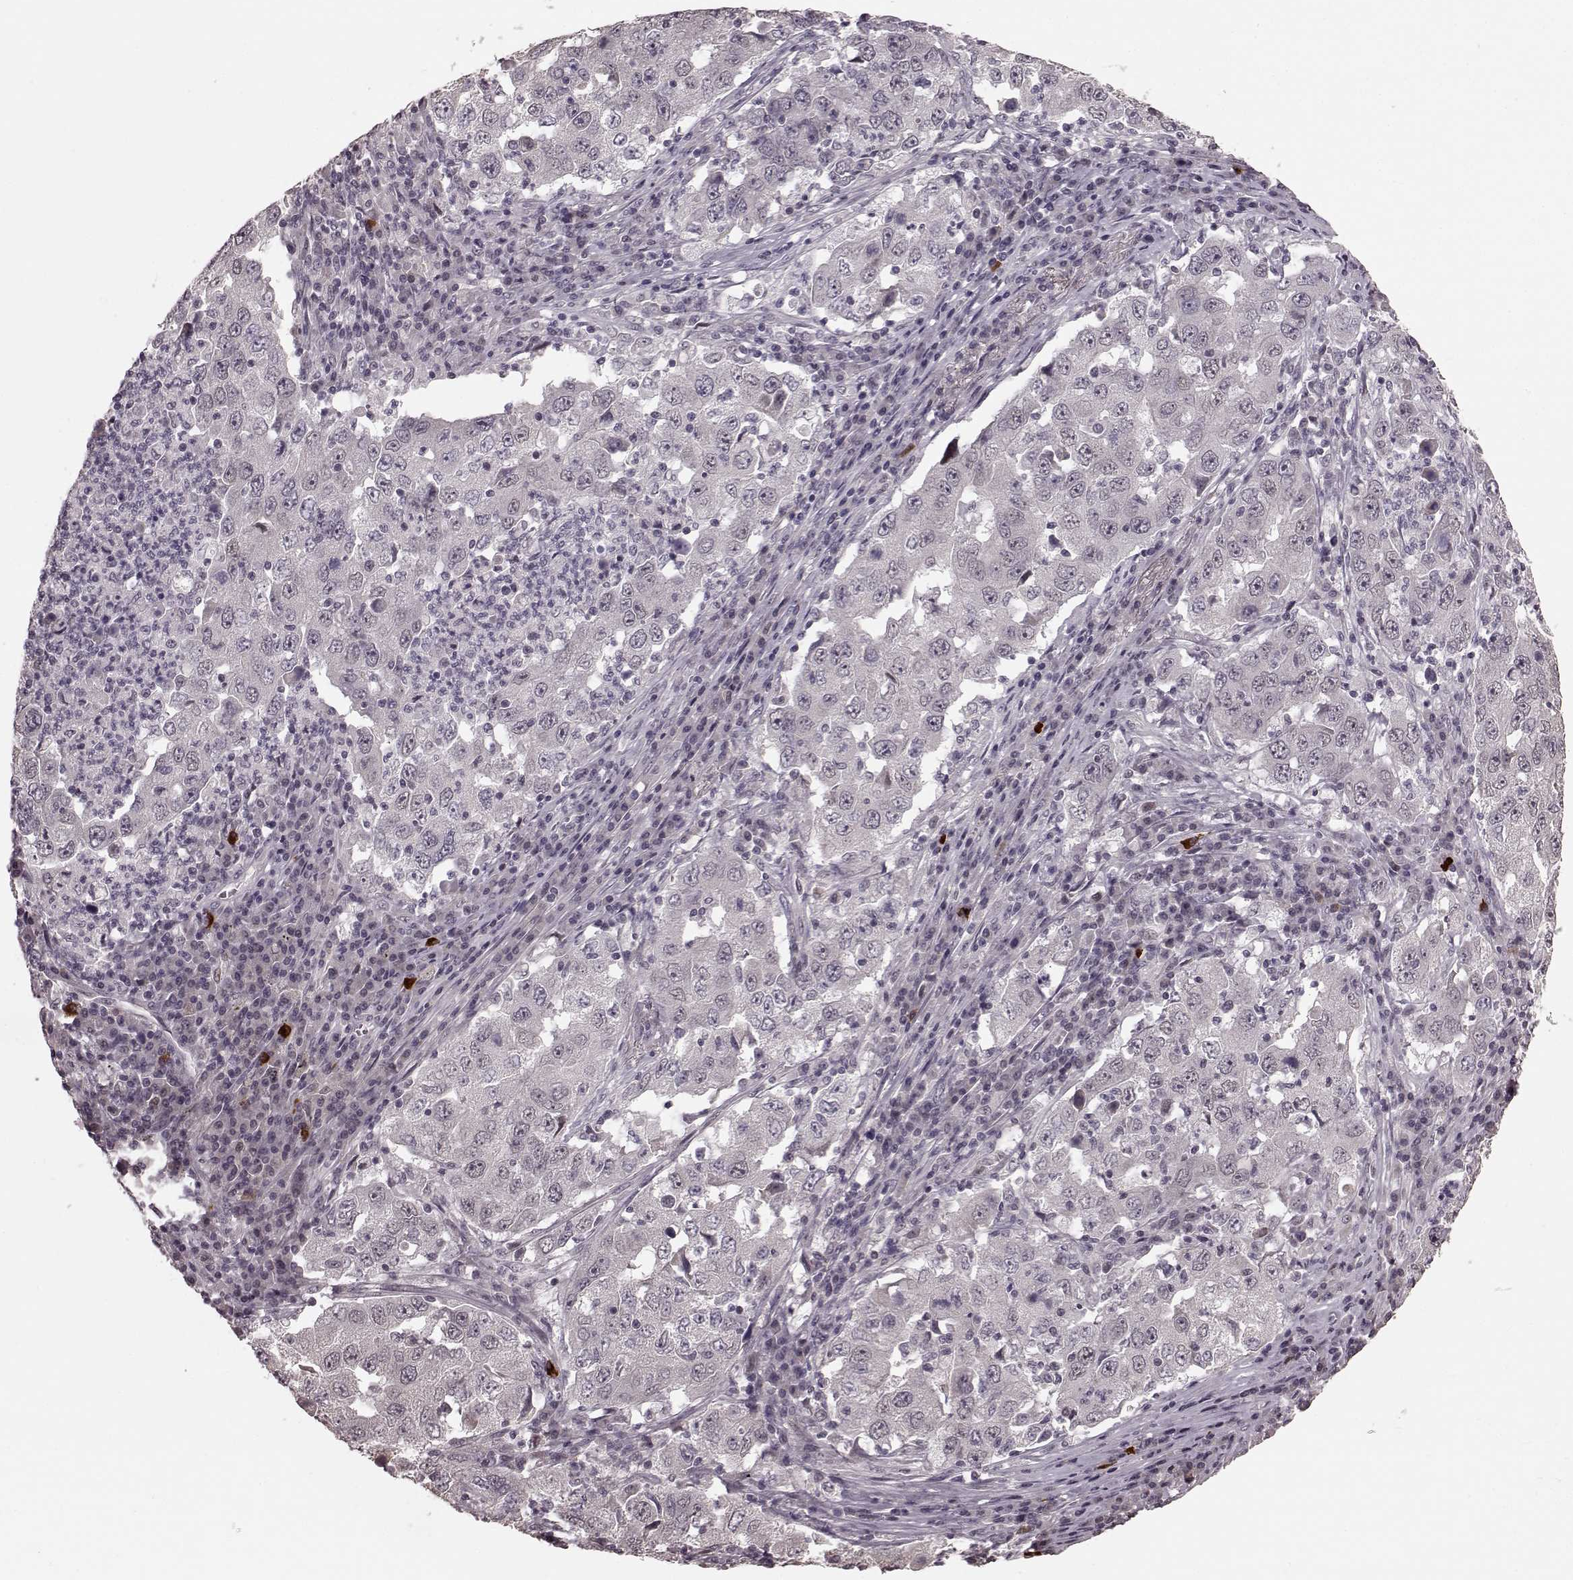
{"staining": {"intensity": "negative", "quantity": "none", "location": "none"}, "tissue": "lung cancer", "cell_type": "Tumor cells", "image_type": "cancer", "snomed": [{"axis": "morphology", "description": "Adenocarcinoma, NOS"}, {"axis": "topography", "description": "Lung"}], "caption": "High magnification brightfield microscopy of lung cancer stained with DAB (3,3'-diaminobenzidine) (brown) and counterstained with hematoxylin (blue): tumor cells show no significant staining.", "gene": "PLCB4", "patient": {"sex": "male", "age": 73}}